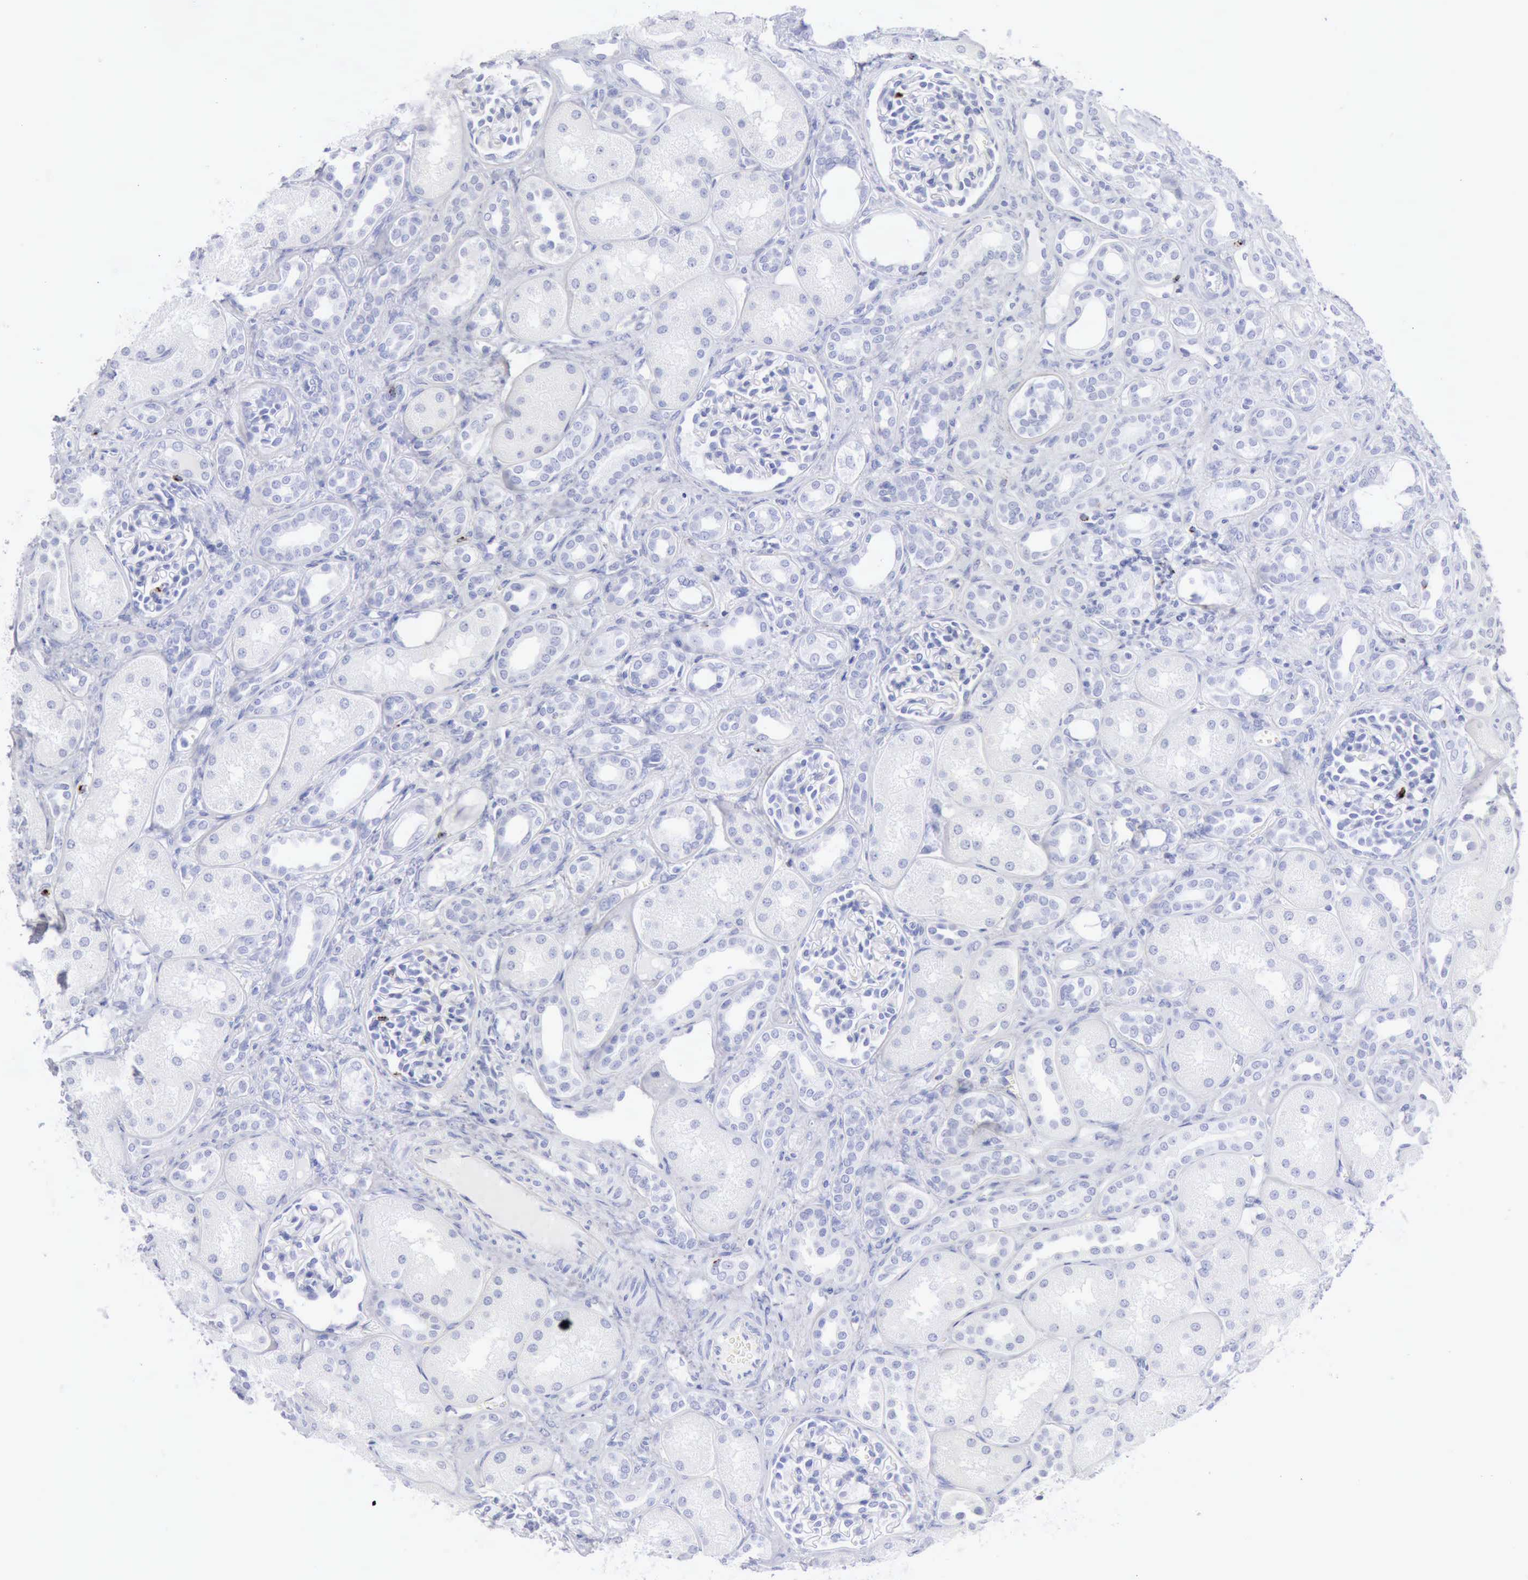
{"staining": {"intensity": "negative", "quantity": "none", "location": "none"}, "tissue": "kidney", "cell_type": "Cells in glomeruli", "image_type": "normal", "snomed": [{"axis": "morphology", "description": "Normal tissue, NOS"}, {"axis": "topography", "description": "Kidney"}], "caption": "Immunohistochemistry (IHC) histopathology image of benign kidney stained for a protein (brown), which demonstrates no expression in cells in glomeruli. (DAB immunohistochemistry, high magnification).", "gene": "GZMB", "patient": {"sex": "male", "age": 7}}